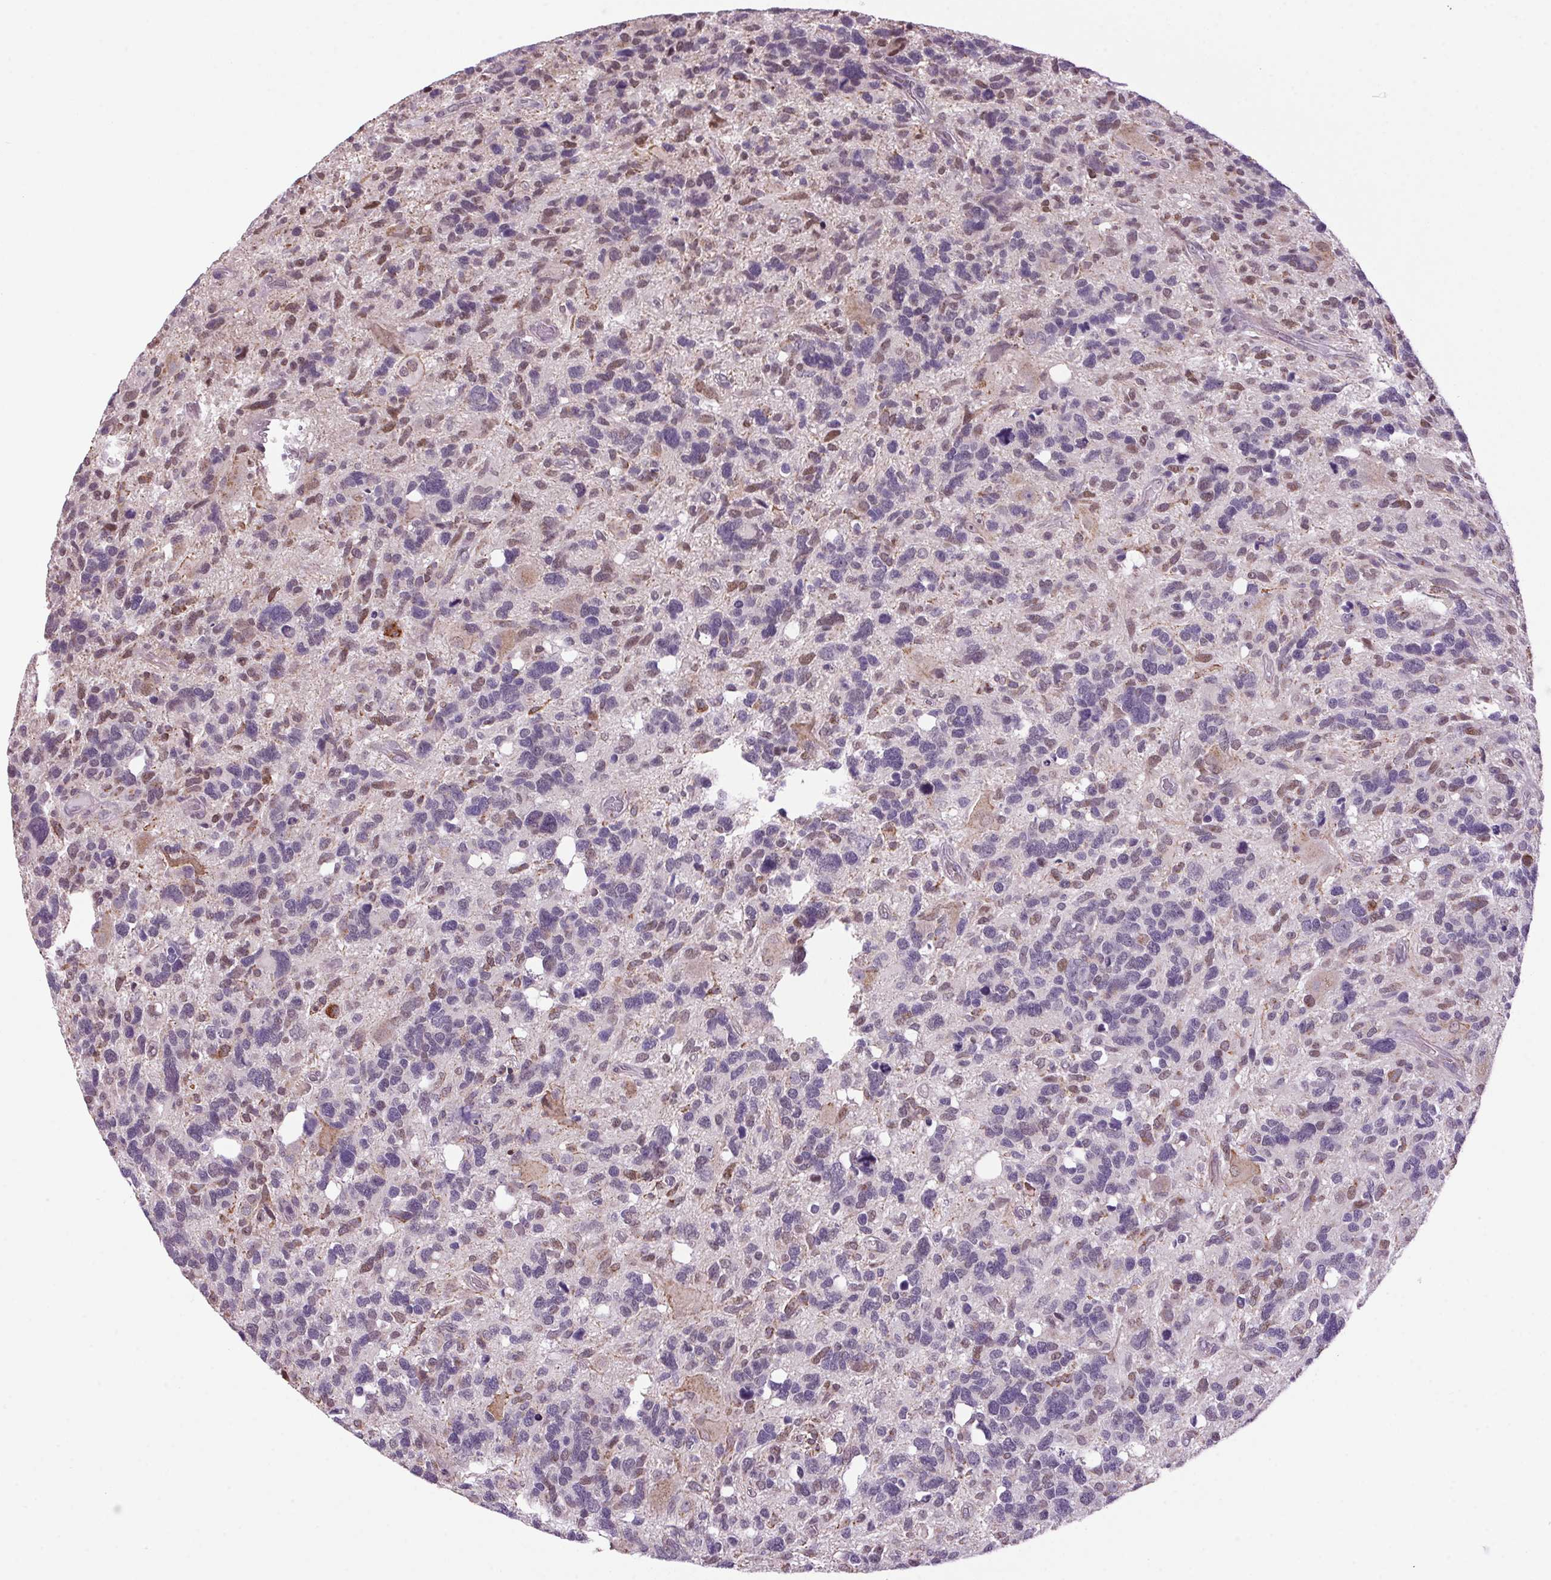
{"staining": {"intensity": "negative", "quantity": "none", "location": "none"}, "tissue": "glioma", "cell_type": "Tumor cells", "image_type": "cancer", "snomed": [{"axis": "morphology", "description": "Glioma, malignant, High grade"}, {"axis": "topography", "description": "Brain"}], "caption": "Tumor cells are negative for protein expression in human malignant glioma (high-grade).", "gene": "AKR1E2", "patient": {"sex": "male", "age": 49}}